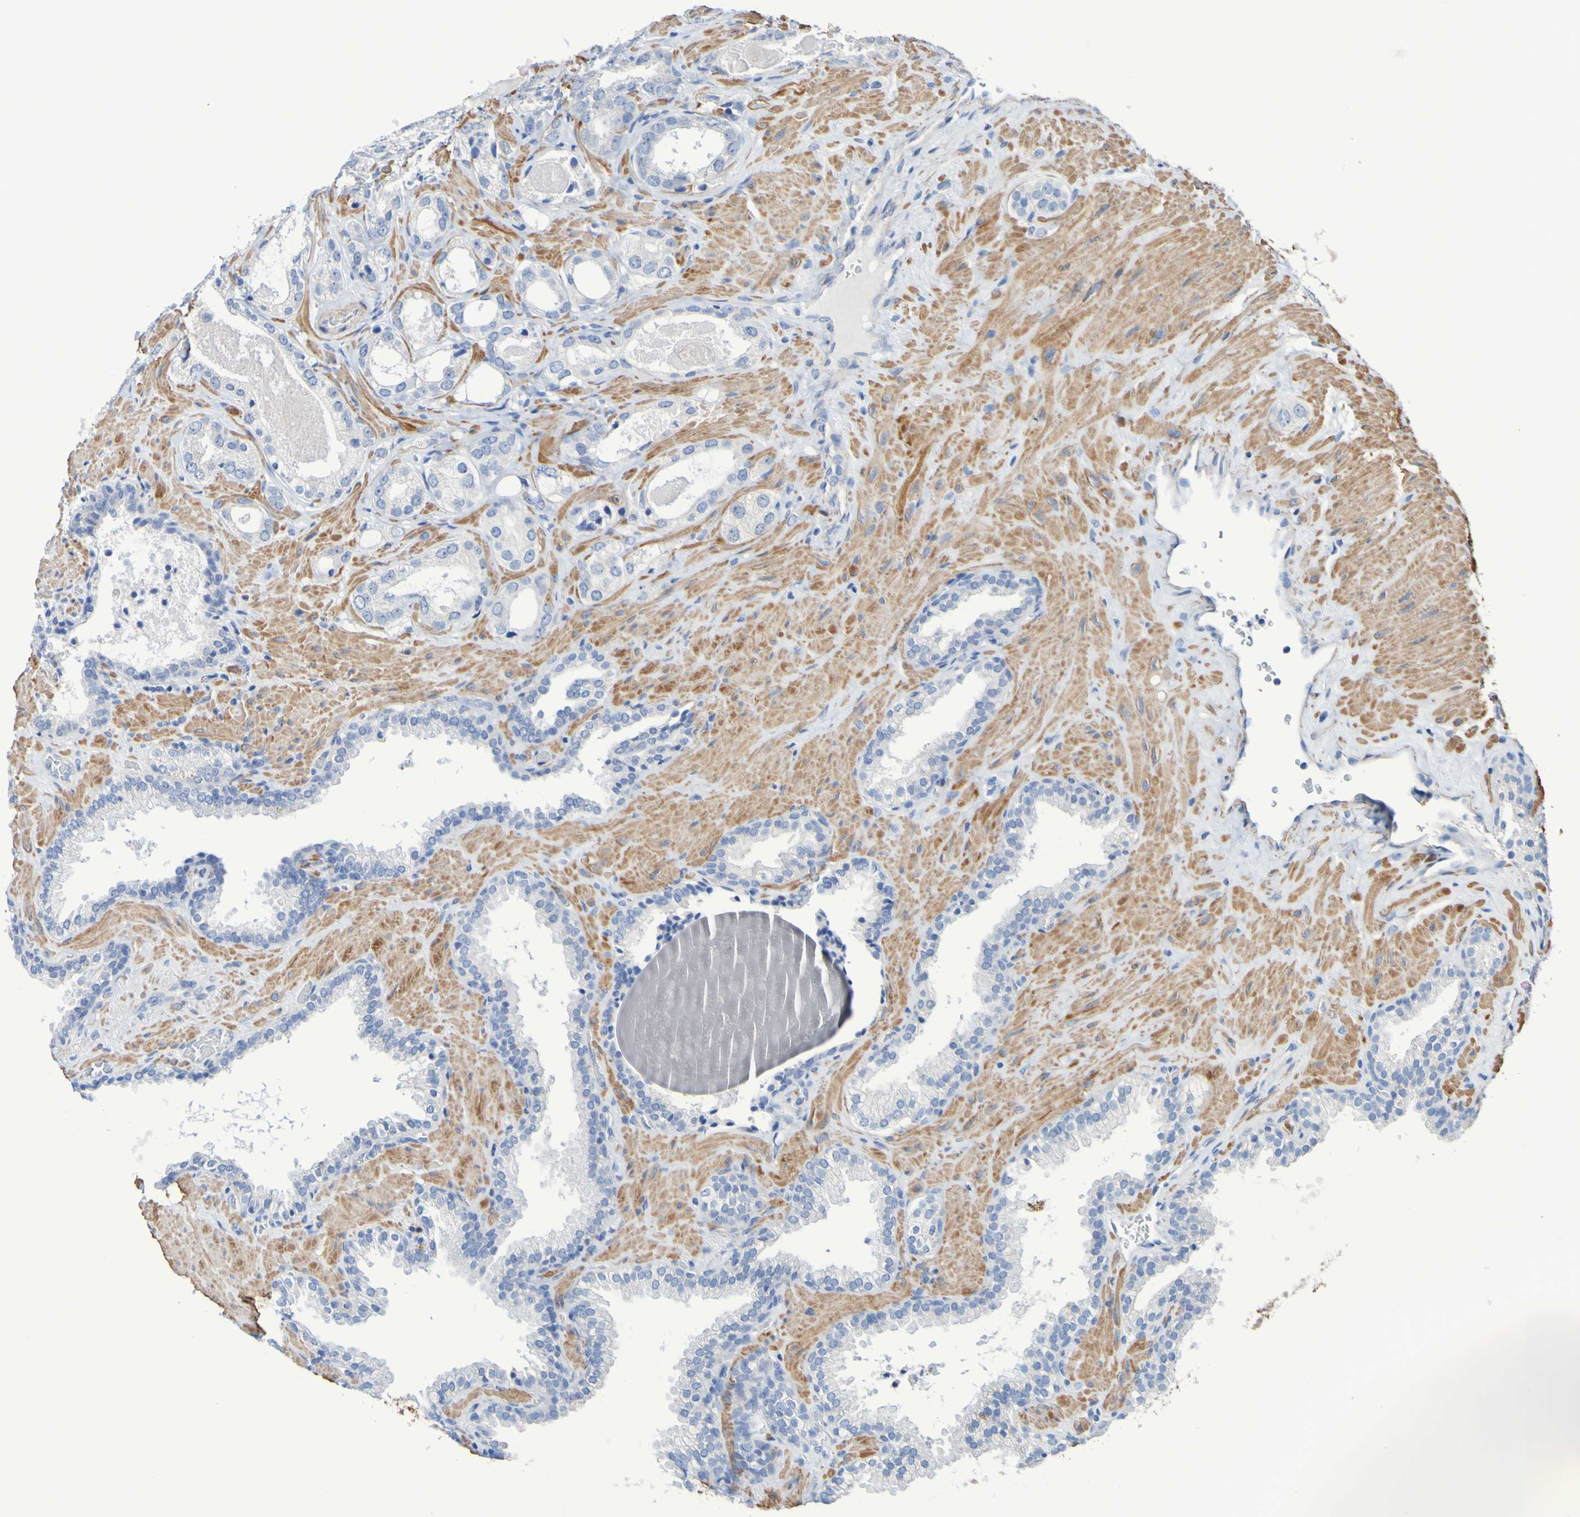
{"staining": {"intensity": "negative", "quantity": "none", "location": "none"}, "tissue": "prostate cancer", "cell_type": "Tumor cells", "image_type": "cancer", "snomed": [{"axis": "morphology", "description": "Adenocarcinoma, High grade"}, {"axis": "topography", "description": "Prostate"}], "caption": "This is a histopathology image of IHC staining of prostate cancer (adenocarcinoma (high-grade)), which shows no staining in tumor cells.", "gene": "SRPRB", "patient": {"sex": "male", "age": 64}}